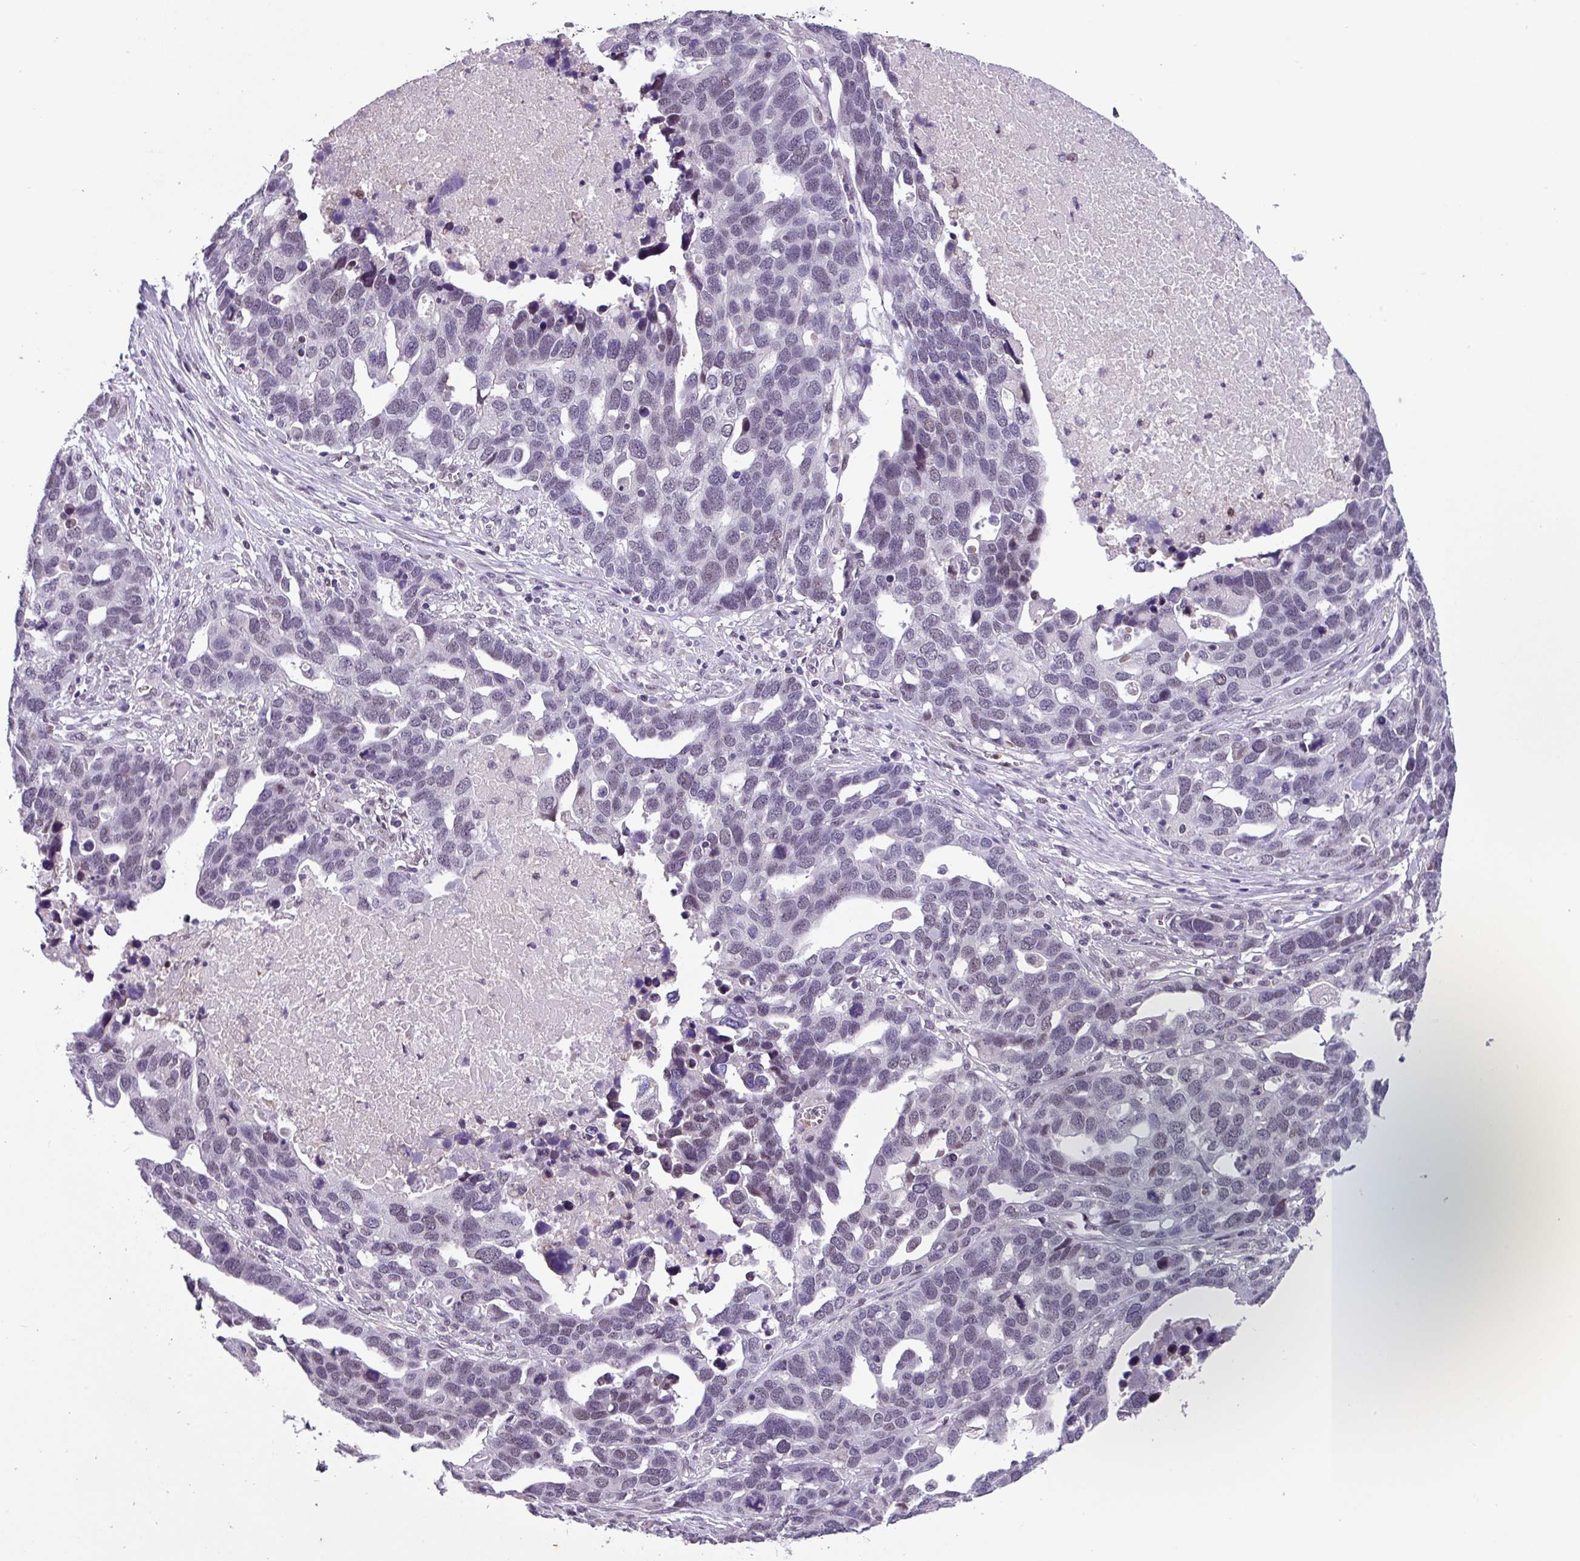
{"staining": {"intensity": "negative", "quantity": "none", "location": "none"}, "tissue": "ovarian cancer", "cell_type": "Tumor cells", "image_type": "cancer", "snomed": [{"axis": "morphology", "description": "Cystadenocarcinoma, serous, NOS"}, {"axis": "topography", "description": "Ovary"}], "caption": "This is a image of immunohistochemistry (IHC) staining of ovarian serous cystadenocarcinoma, which shows no staining in tumor cells. (DAB (3,3'-diaminobenzidine) IHC visualized using brightfield microscopy, high magnification).", "gene": "ZFP3", "patient": {"sex": "female", "age": 54}}